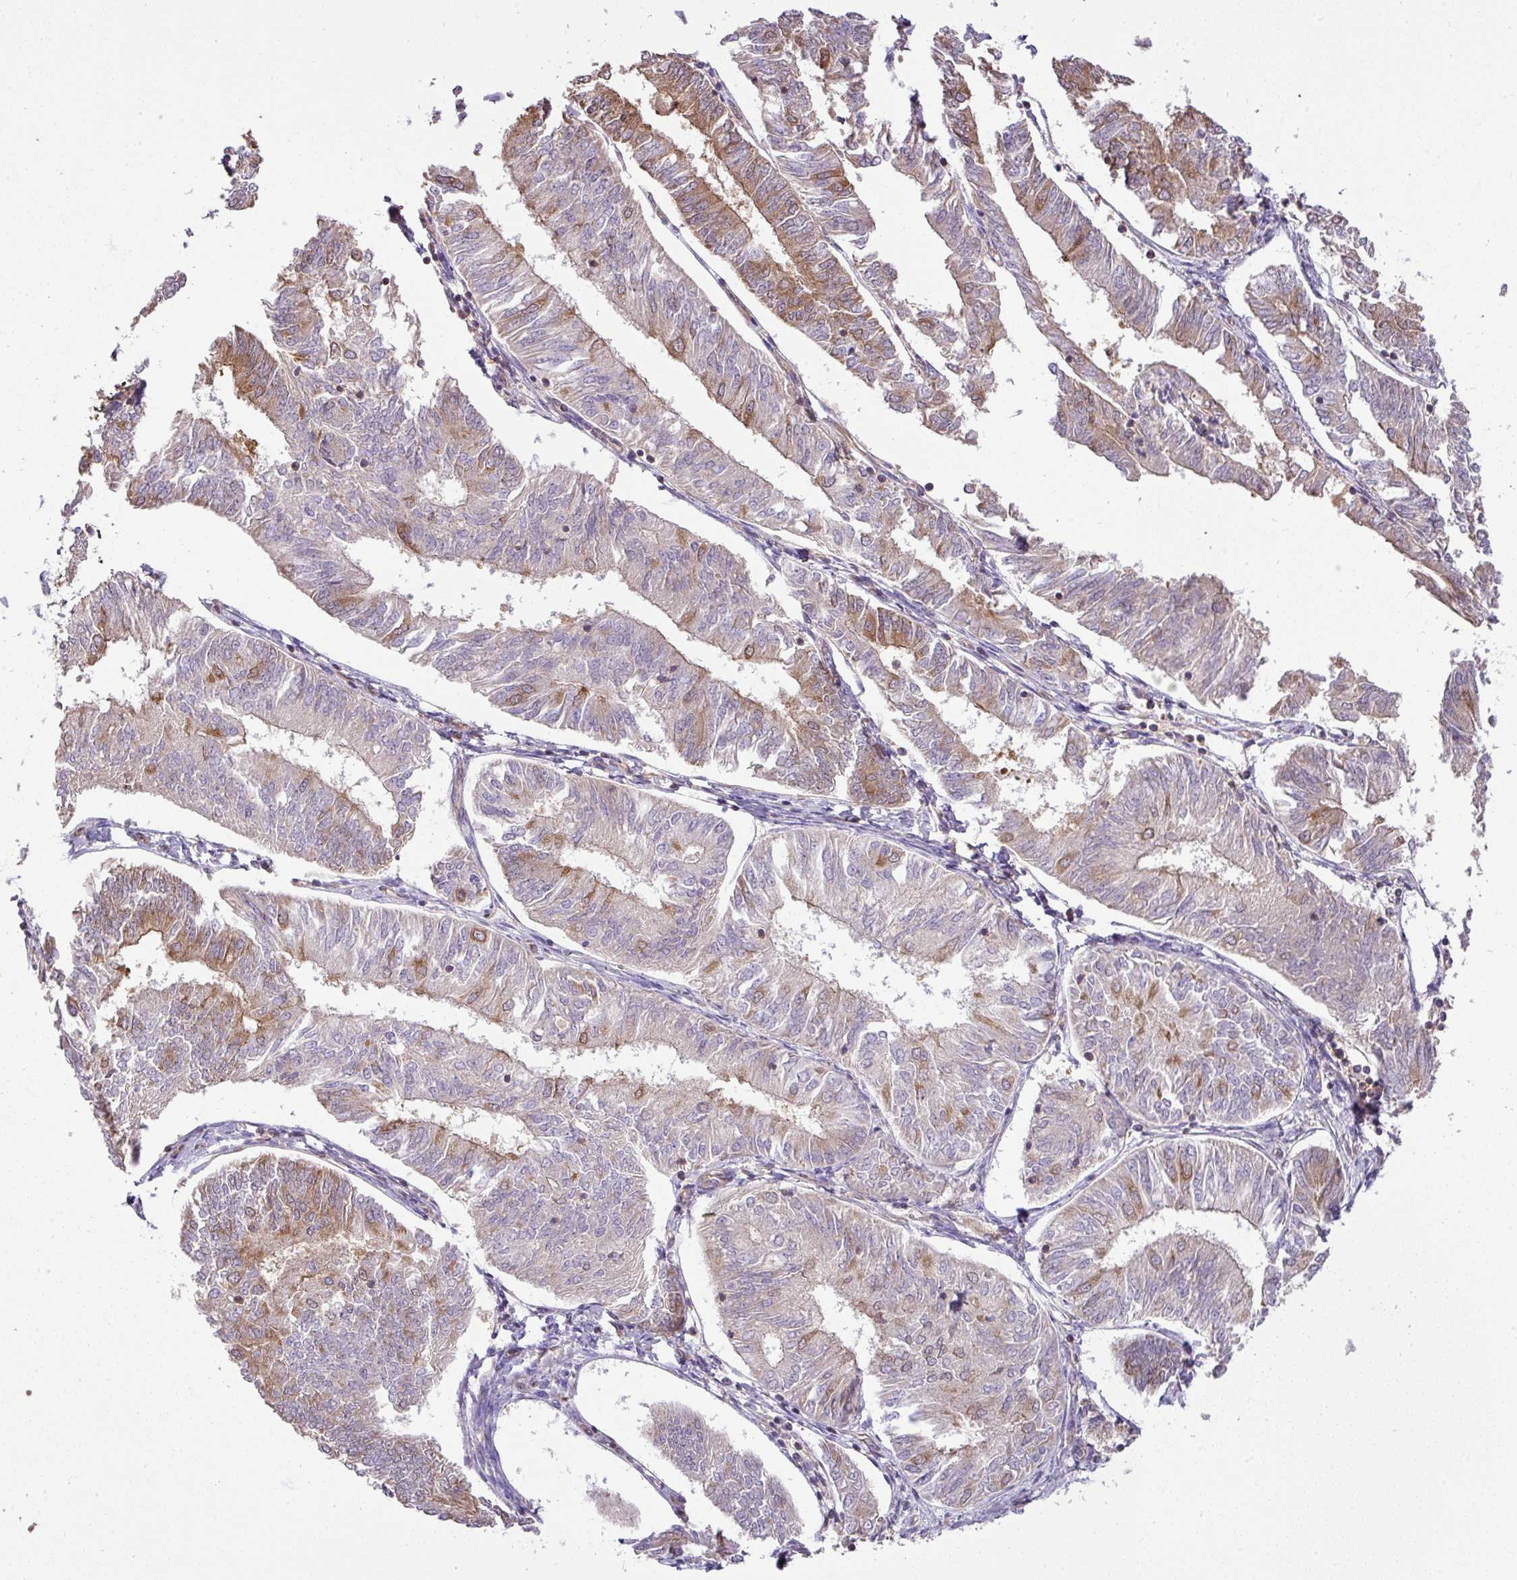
{"staining": {"intensity": "moderate", "quantity": "<25%", "location": "cytoplasmic/membranous"}, "tissue": "endometrial cancer", "cell_type": "Tumor cells", "image_type": "cancer", "snomed": [{"axis": "morphology", "description": "Adenocarcinoma, NOS"}, {"axis": "topography", "description": "Endometrium"}], "caption": "This image demonstrates immunohistochemistry (IHC) staining of endometrial cancer (adenocarcinoma), with low moderate cytoplasmic/membranous staining in approximately <25% of tumor cells.", "gene": "GSPT1", "patient": {"sex": "female", "age": 58}}